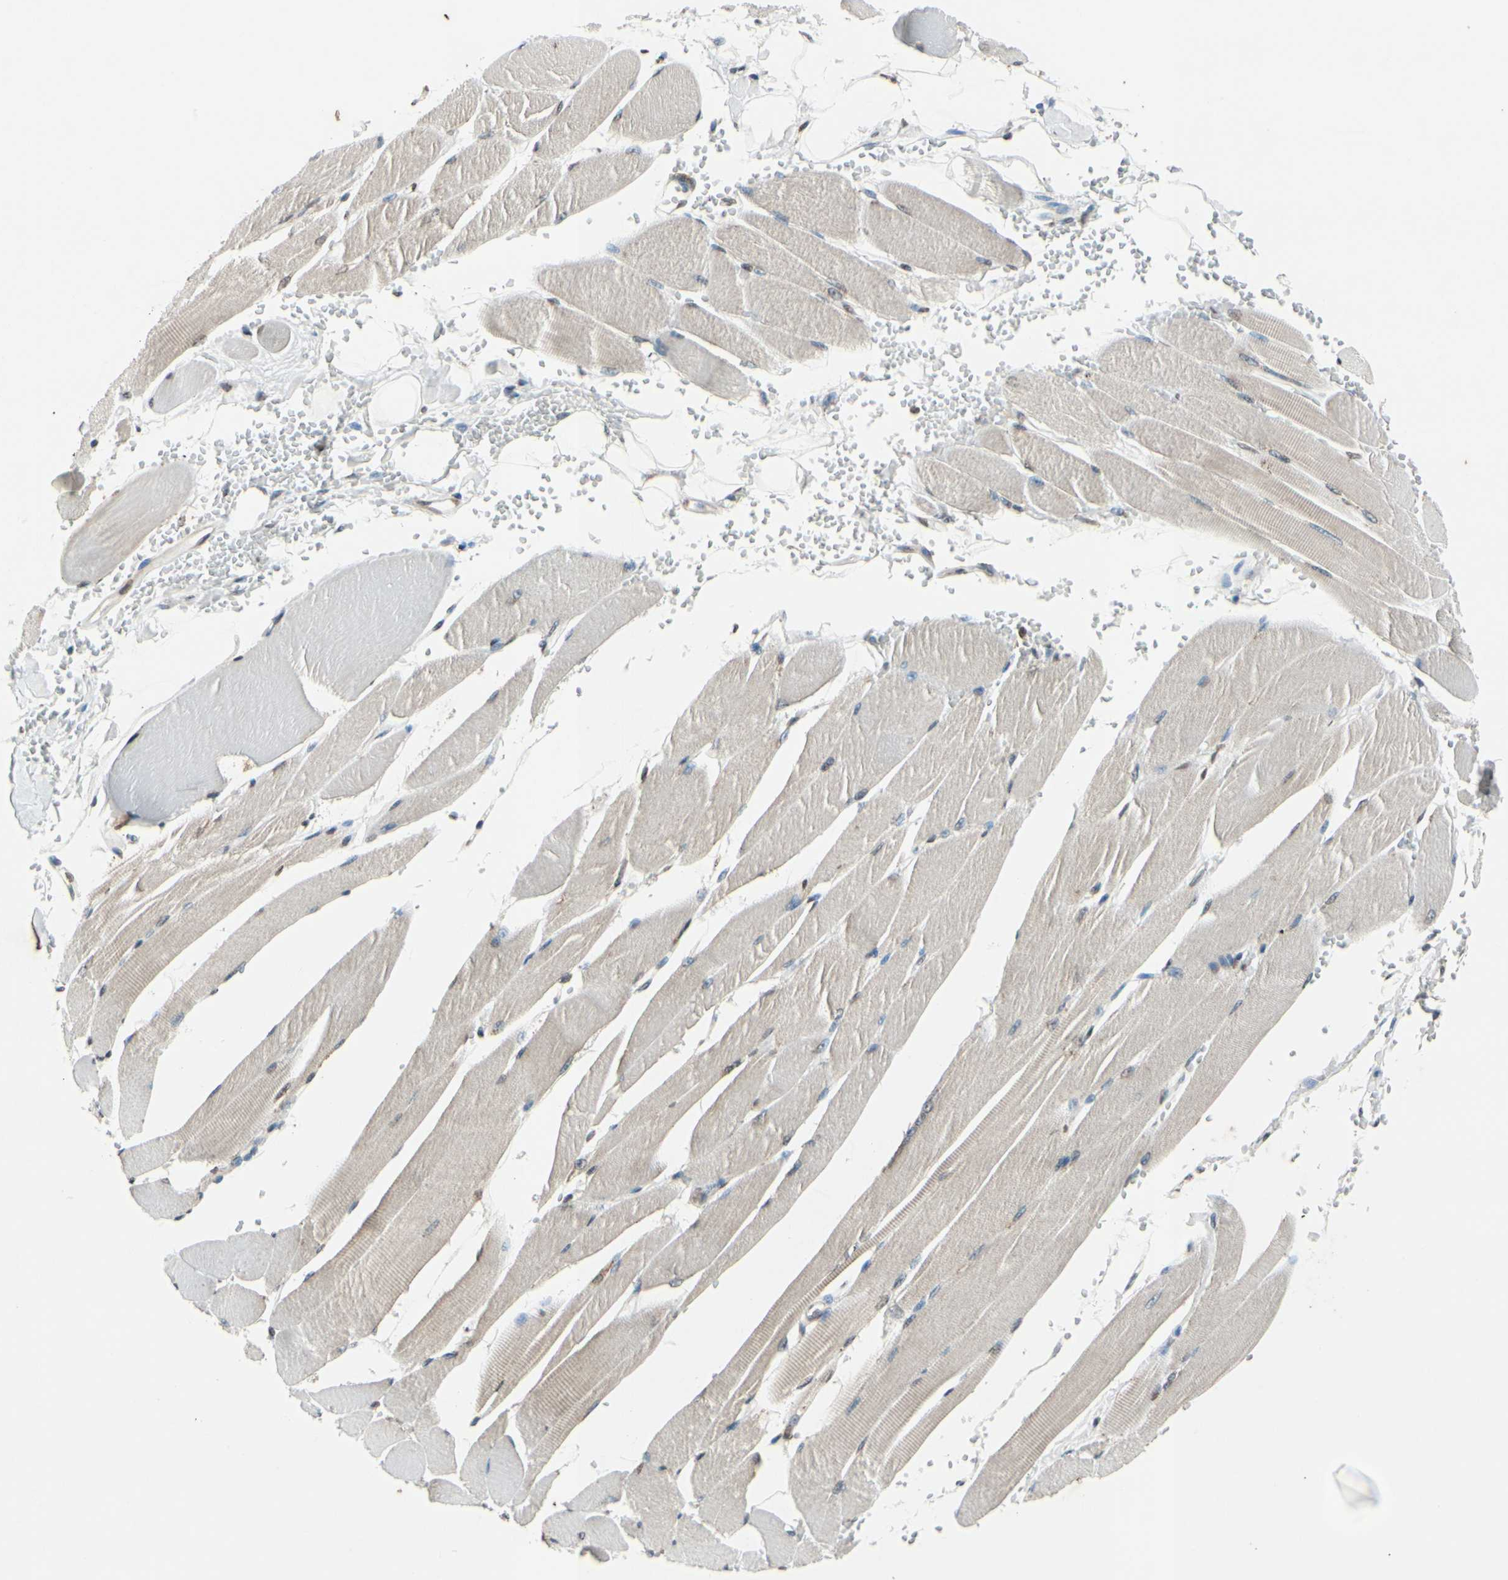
{"staining": {"intensity": "negative", "quantity": "none", "location": "none"}, "tissue": "skeletal muscle", "cell_type": "Myocytes", "image_type": "normal", "snomed": [{"axis": "morphology", "description": "Normal tissue, NOS"}, {"axis": "topography", "description": "Skeletal muscle"}, {"axis": "topography", "description": "Oral tissue"}, {"axis": "topography", "description": "Peripheral nerve tissue"}], "caption": "Immunohistochemistry (IHC) photomicrograph of benign skeletal muscle stained for a protein (brown), which displays no staining in myocytes.", "gene": "CLDN11", "patient": {"sex": "female", "age": 84}}